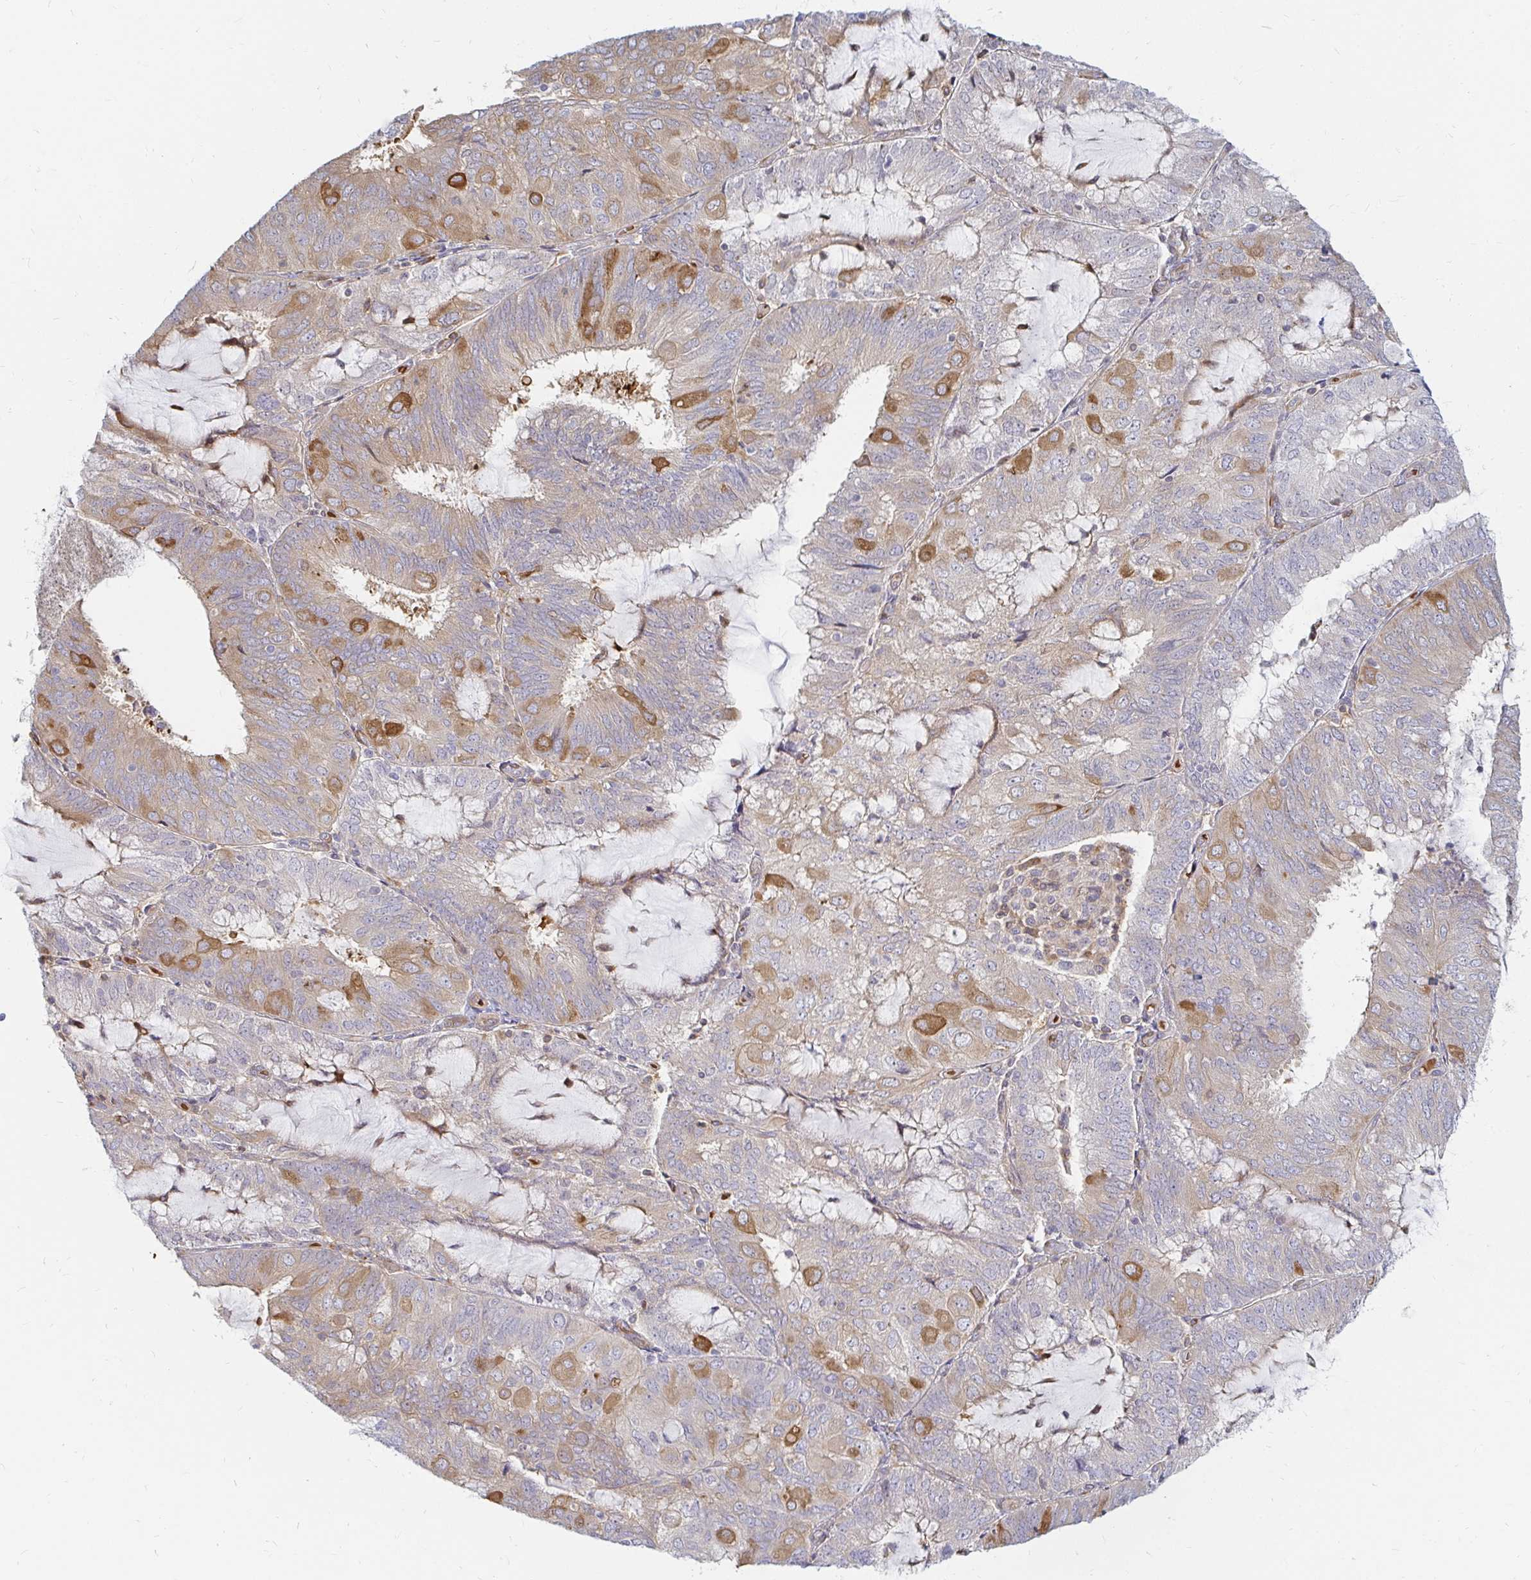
{"staining": {"intensity": "moderate", "quantity": "<25%", "location": "cytoplasmic/membranous"}, "tissue": "endometrial cancer", "cell_type": "Tumor cells", "image_type": "cancer", "snomed": [{"axis": "morphology", "description": "Adenocarcinoma, NOS"}, {"axis": "topography", "description": "Endometrium"}], "caption": "Immunohistochemical staining of human endometrial cancer reveals low levels of moderate cytoplasmic/membranous protein positivity in approximately <25% of tumor cells. (DAB (3,3'-diaminobenzidine) IHC, brown staining for protein, blue staining for nuclei).", "gene": "CAST", "patient": {"sex": "female", "age": 81}}